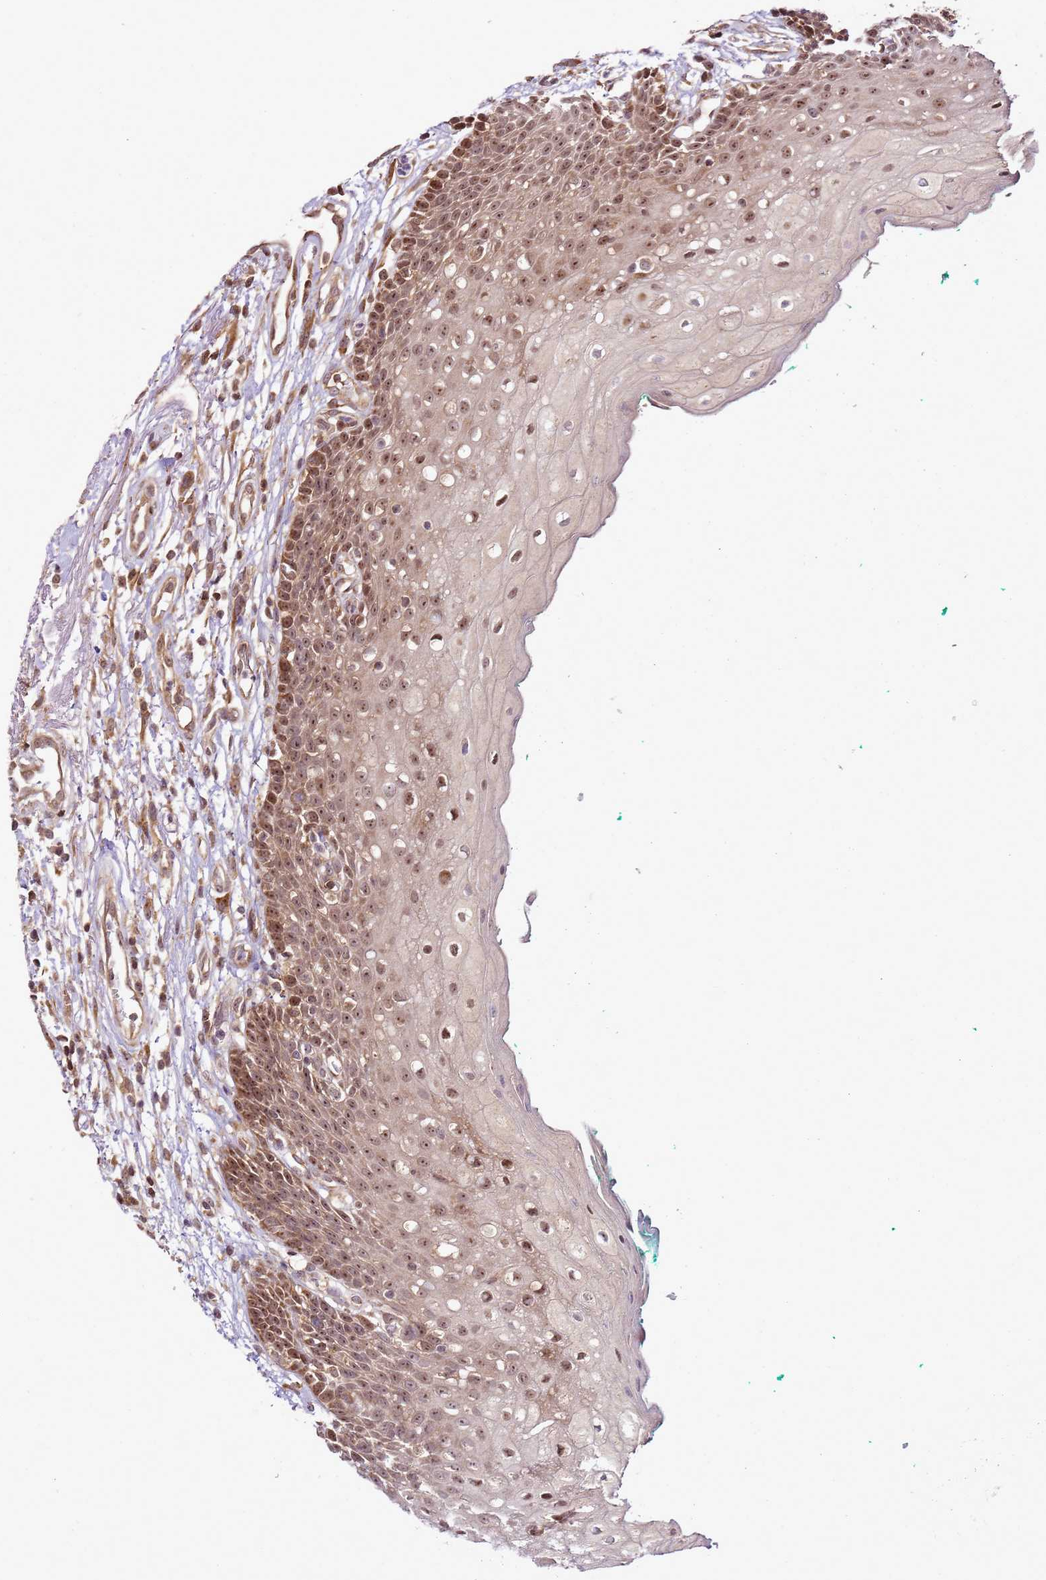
{"staining": {"intensity": "moderate", "quantity": ">75%", "location": "cytoplasmic/membranous,nuclear"}, "tissue": "oral mucosa", "cell_type": "Squamous epithelial cells", "image_type": "normal", "snomed": [{"axis": "morphology", "description": "Normal tissue, NOS"}, {"axis": "morphology", "description": "Squamous cell carcinoma, NOS"}, {"axis": "topography", "description": "Oral tissue"}, {"axis": "topography", "description": "Tounge, NOS"}, {"axis": "topography", "description": "Head-Neck"}], "caption": "IHC staining of benign oral mucosa, which displays medium levels of moderate cytoplasmic/membranous,nuclear positivity in approximately >75% of squamous epithelial cells indicating moderate cytoplasmic/membranous,nuclear protein expression. The staining was performed using DAB (brown) for protein detection and nuclei were counterstained in hematoxylin (blue).", "gene": "RASA3", "patient": {"sex": "male", "age": 79}}